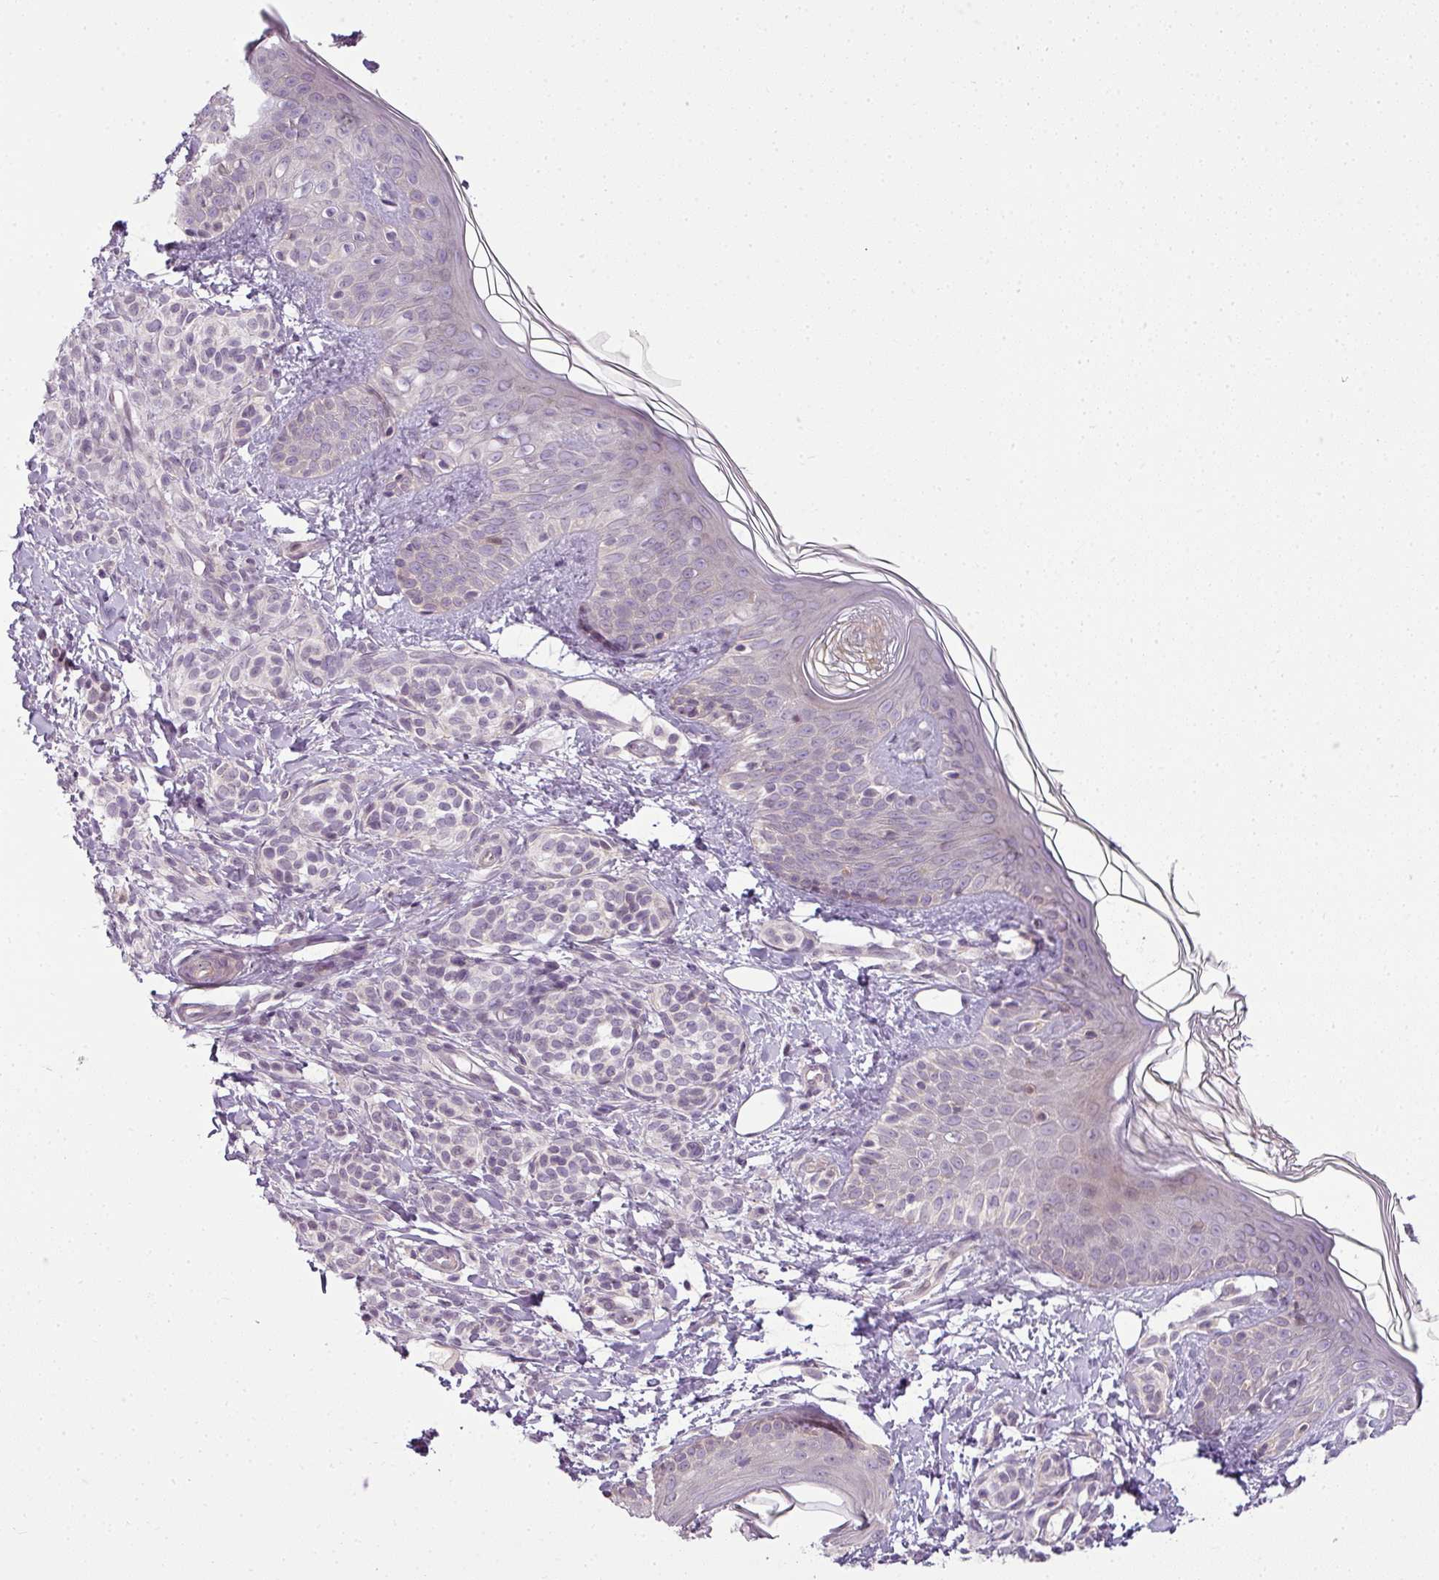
{"staining": {"intensity": "weak", "quantity": "<25%", "location": "cytoplasmic/membranous"}, "tissue": "skin", "cell_type": "Fibroblasts", "image_type": "normal", "snomed": [{"axis": "morphology", "description": "Normal tissue, NOS"}, {"axis": "topography", "description": "Skin"}], "caption": "Benign skin was stained to show a protein in brown. There is no significant staining in fibroblasts. Nuclei are stained in blue.", "gene": "LY75", "patient": {"sex": "male", "age": 16}}